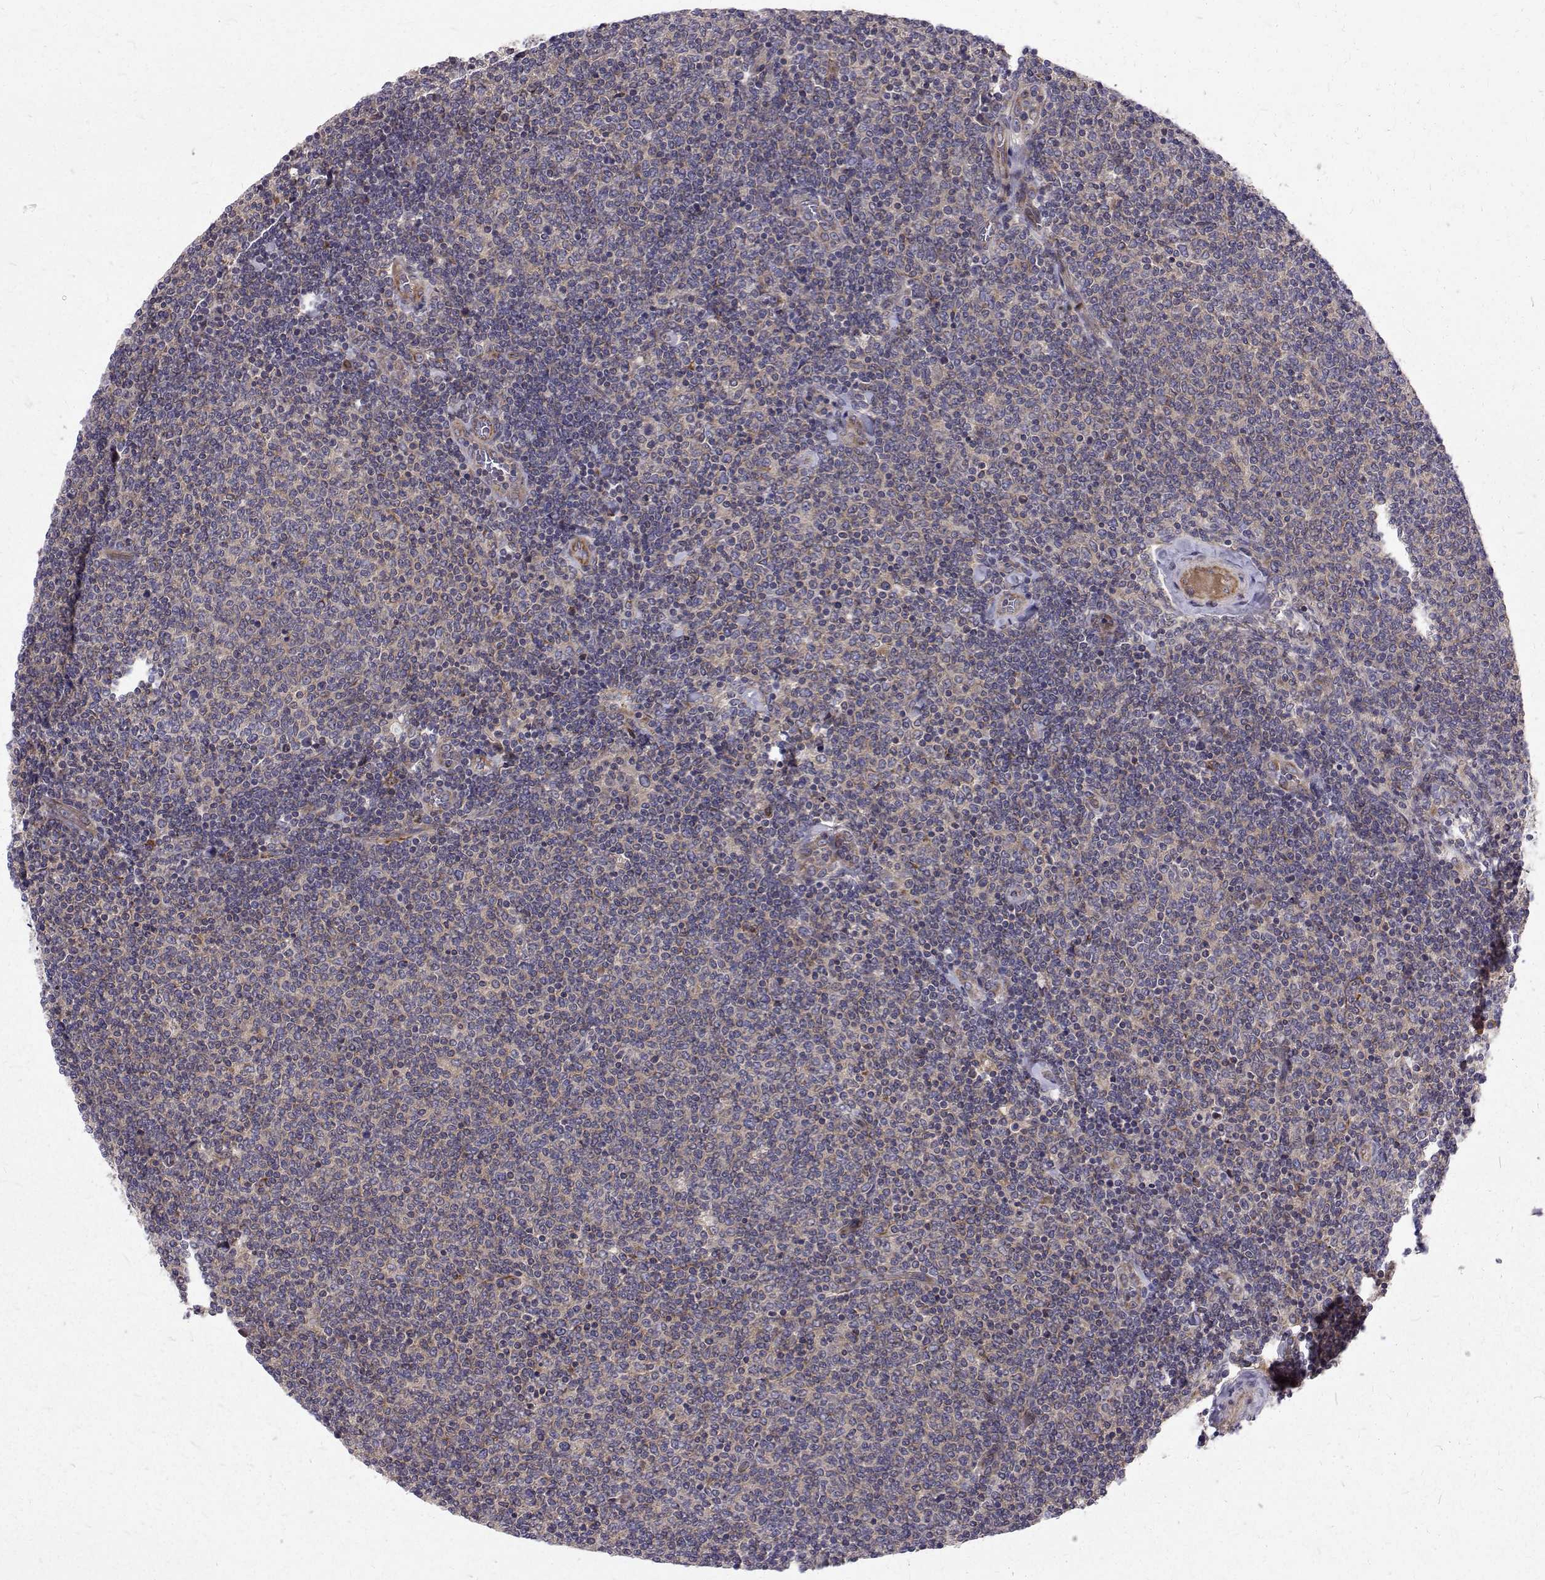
{"staining": {"intensity": "negative", "quantity": "none", "location": "none"}, "tissue": "lymphoma", "cell_type": "Tumor cells", "image_type": "cancer", "snomed": [{"axis": "morphology", "description": "Malignant lymphoma, non-Hodgkin's type, Low grade"}, {"axis": "topography", "description": "Lymph node"}], "caption": "An immunohistochemistry (IHC) image of lymphoma is shown. There is no staining in tumor cells of lymphoma. (Brightfield microscopy of DAB immunohistochemistry at high magnification).", "gene": "ARFGAP1", "patient": {"sex": "male", "age": 52}}